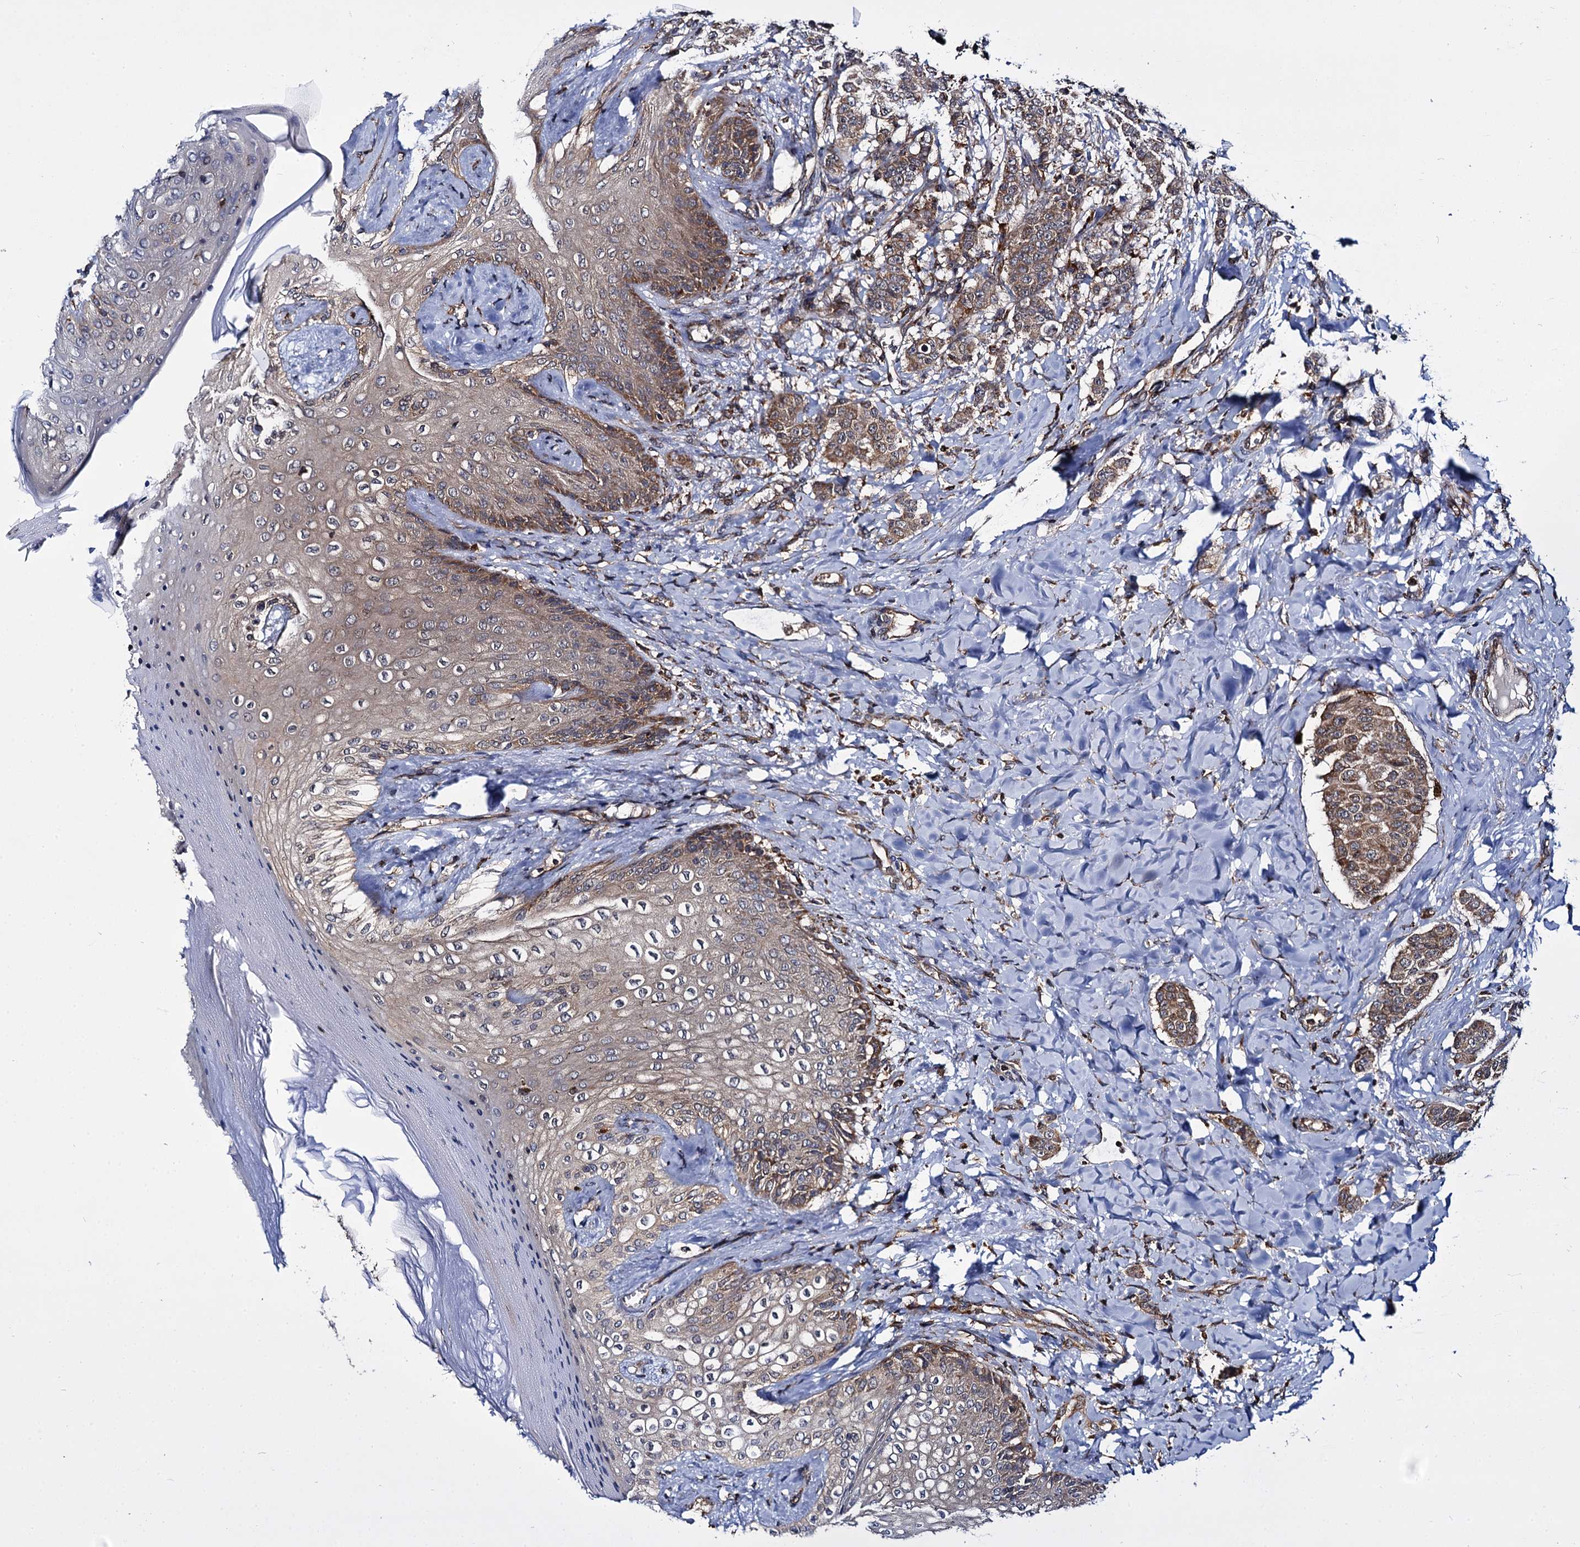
{"staining": {"intensity": "moderate", "quantity": ">75%", "location": "cytoplasmic/membranous"}, "tissue": "breast cancer", "cell_type": "Tumor cells", "image_type": "cancer", "snomed": [{"axis": "morphology", "description": "Duct carcinoma"}, {"axis": "topography", "description": "Breast"}], "caption": "Immunohistochemistry image of human breast cancer stained for a protein (brown), which demonstrates medium levels of moderate cytoplasmic/membranous staining in approximately >75% of tumor cells.", "gene": "UFM1", "patient": {"sex": "female", "age": 40}}